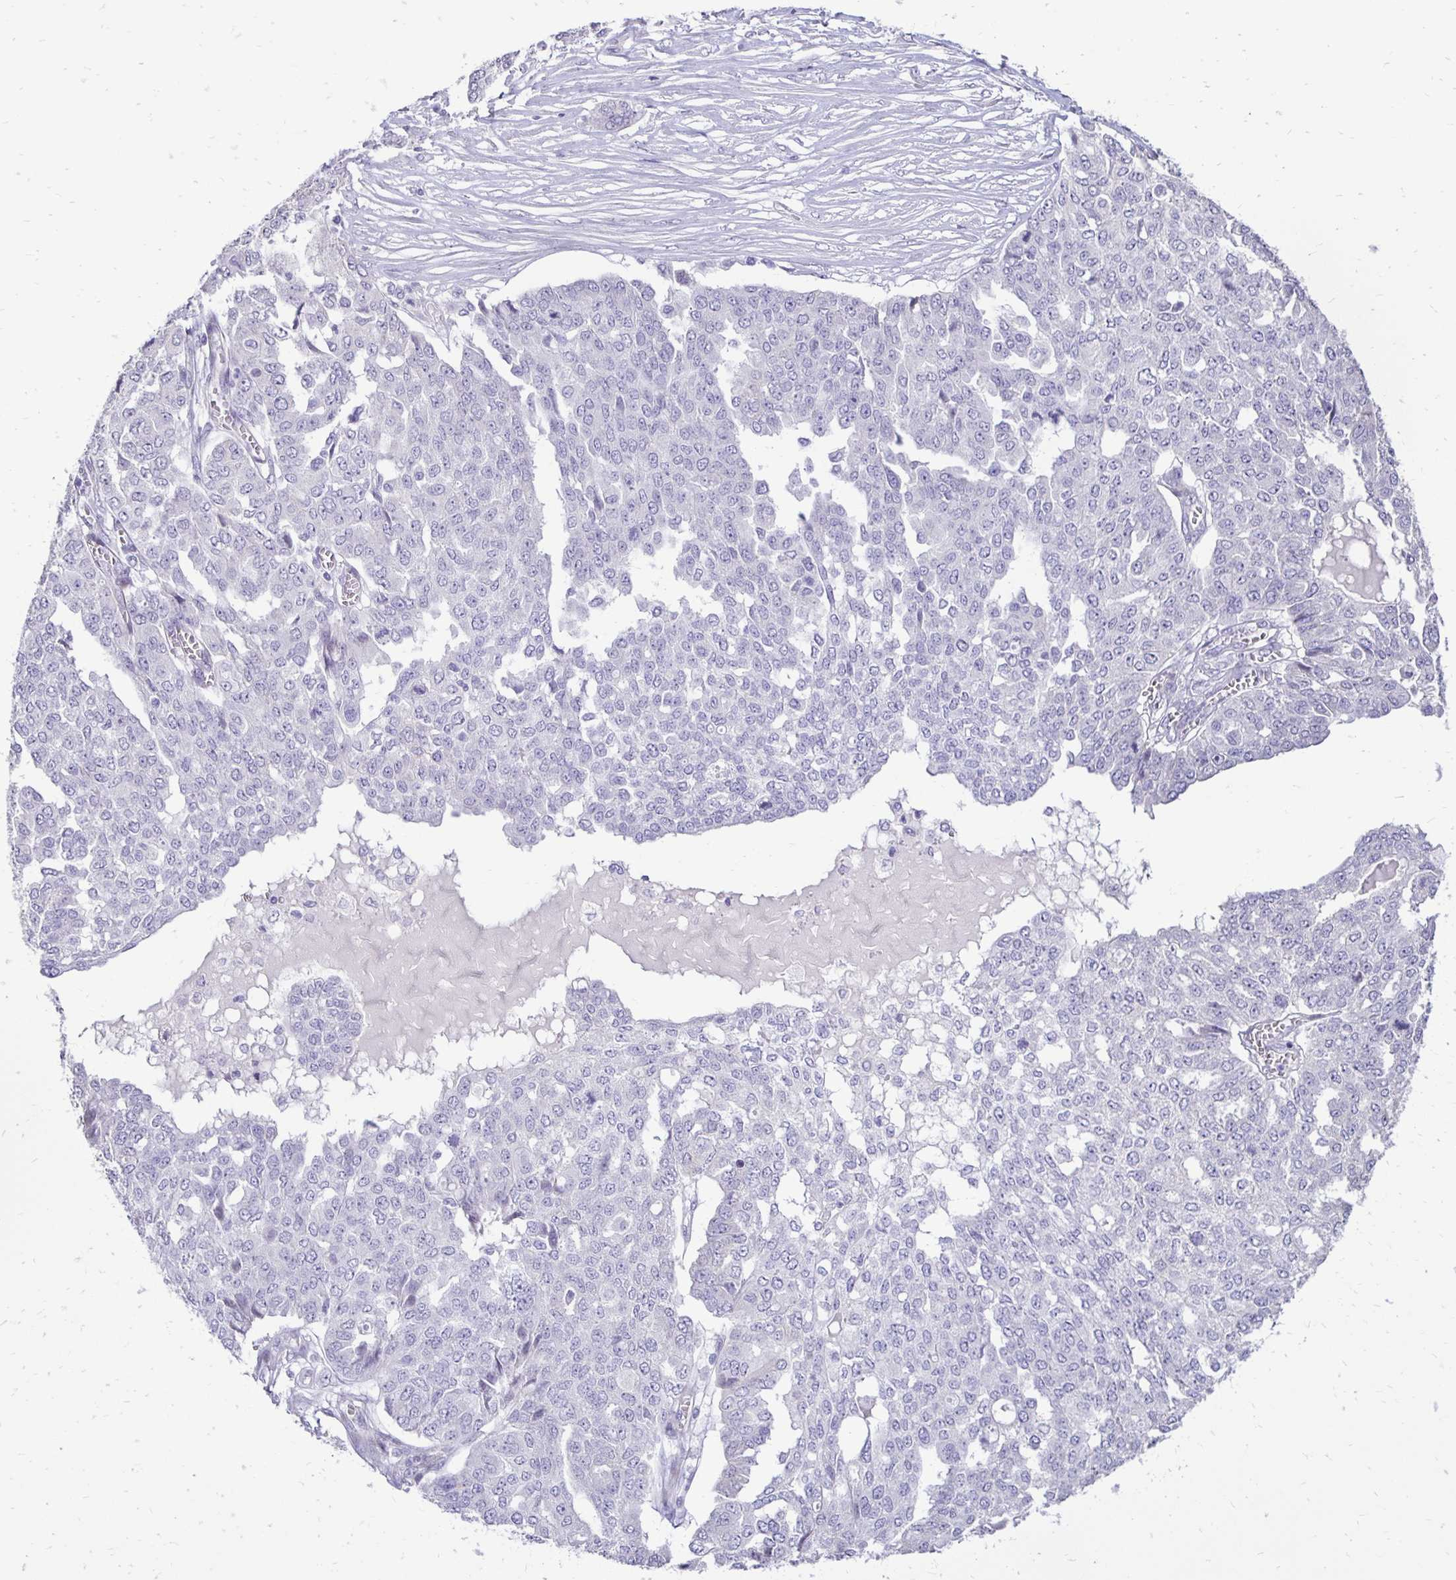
{"staining": {"intensity": "negative", "quantity": "none", "location": "none"}, "tissue": "ovarian cancer", "cell_type": "Tumor cells", "image_type": "cancer", "snomed": [{"axis": "morphology", "description": "Cystadenocarcinoma, serous, NOS"}, {"axis": "topography", "description": "Soft tissue"}, {"axis": "topography", "description": "Ovary"}], "caption": "The image demonstrates no significant expression in tumor cells of ovarian serous cystadenocarcinoma.", "gene": "GAS2", "patient": {"sex": "female", "age": 57}}